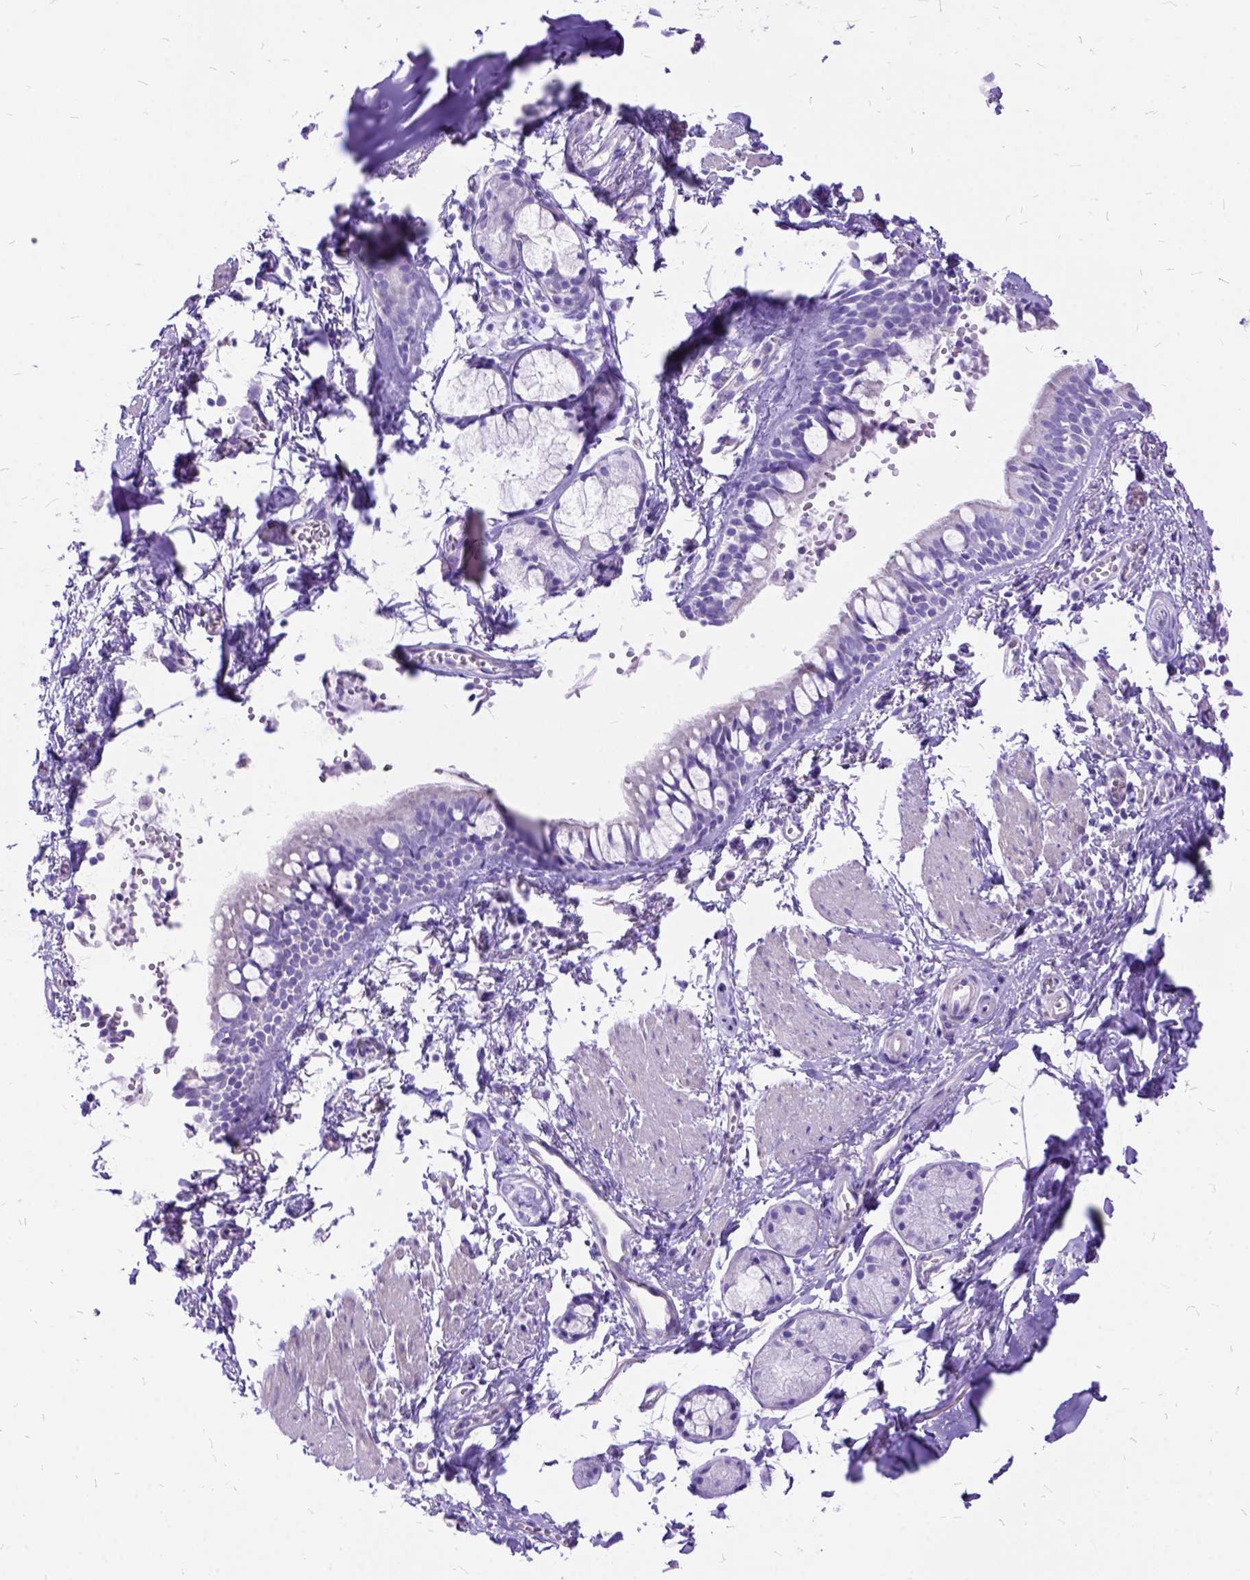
{"staining": {"intensity": "negative", "quantity": "none", "location": "none"}, "tissue": "bronchus", "cell_type": "Respiratory epithelial cells", "image_type": "normal", "snomed": [{"axis": "morphology", "description": "Normal tissue, NOS"}, {"axis": "topography", "description": "Bronchus"}], "caption": "Respiratory epithelial cells show no significant protein expression in benign bronchus. The staining was performed using DAB (3,3'-diaminobenzidine) to visualize the protein expression in brown, while the nuclei were stained in blue with hematoxylin (Magnification: 20x).", "gene": "ARL9", "patient": {"sex": "female", "age": 59}}